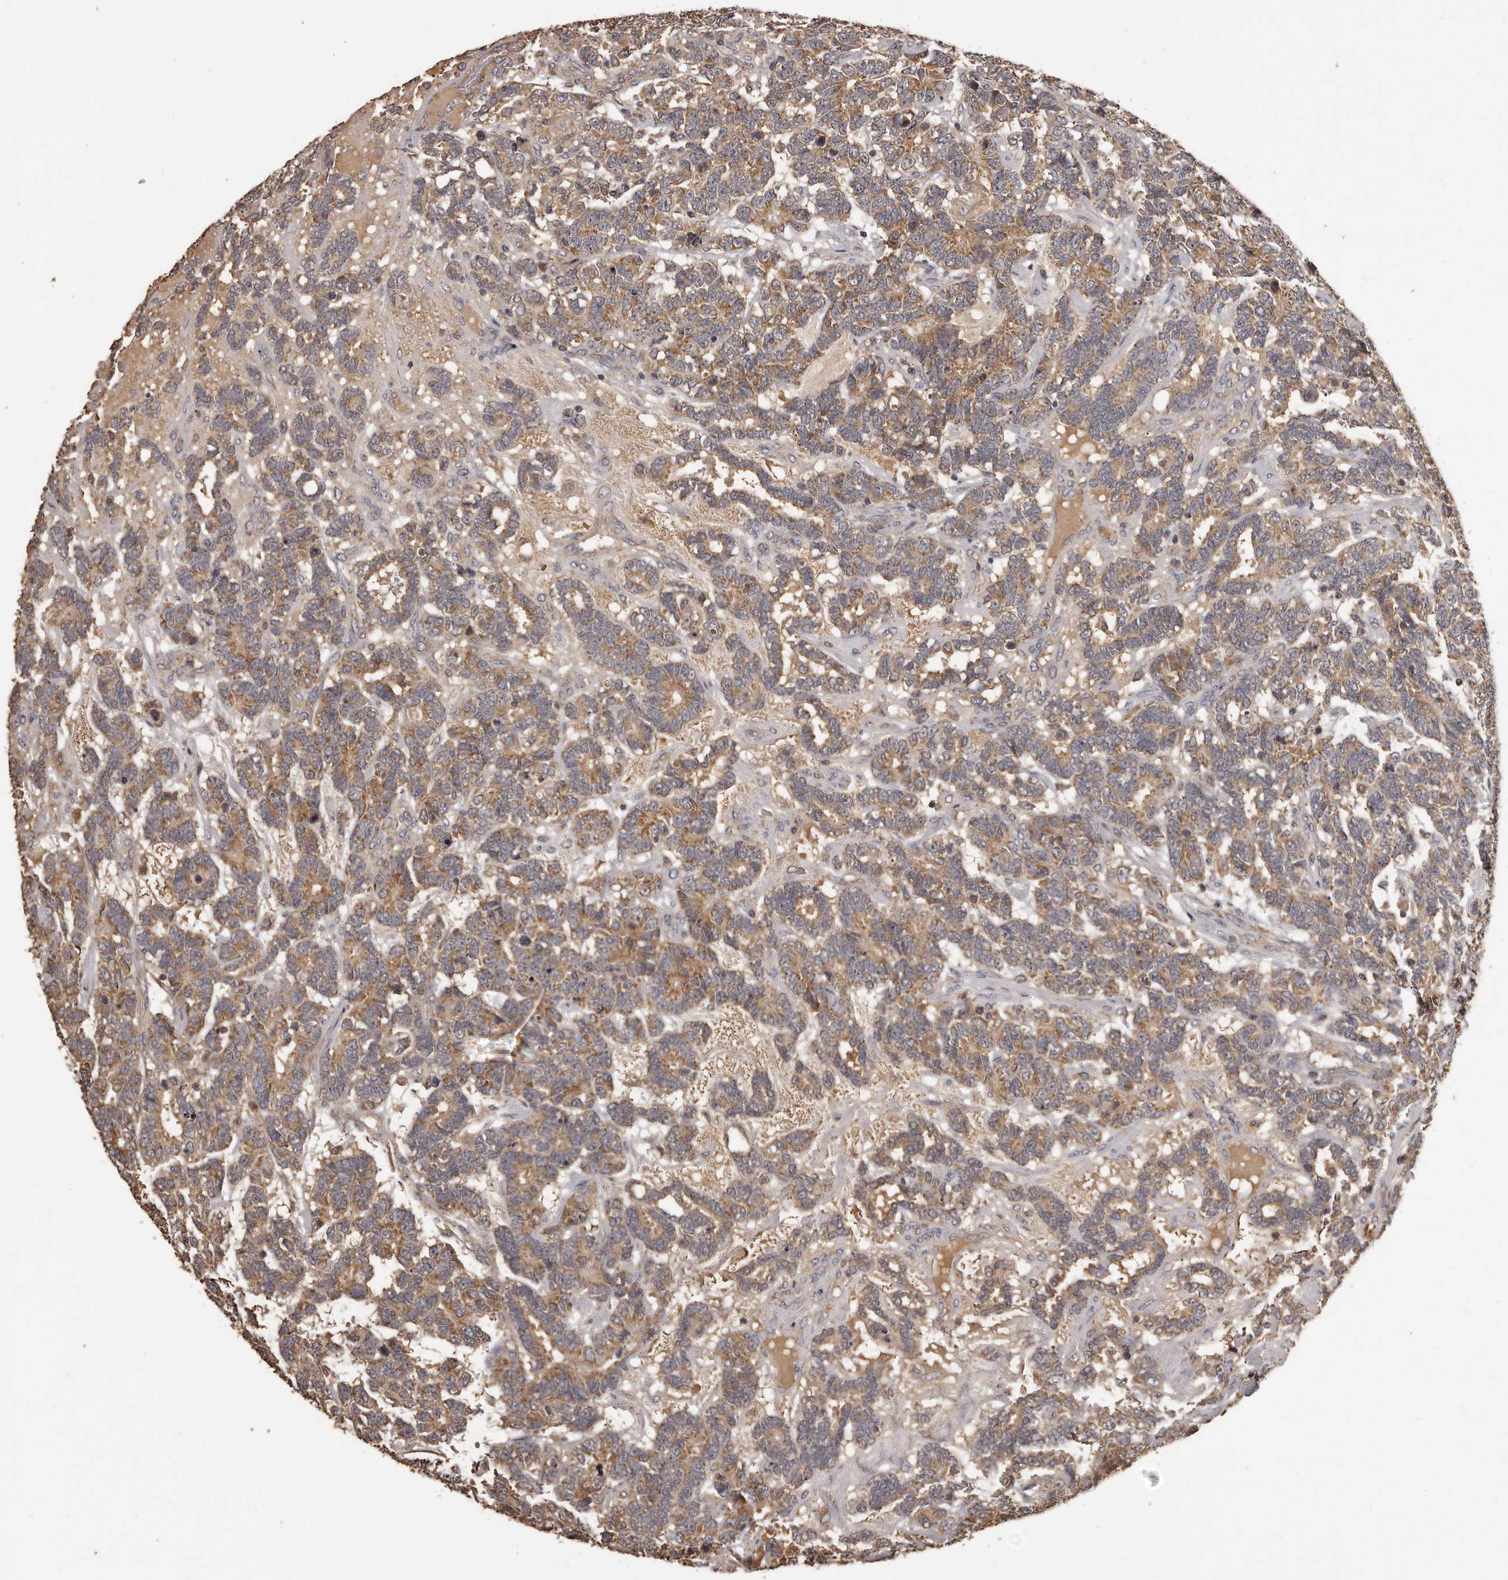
{"staining": {"intensity": "moderate", "quantity": ">75%", "location": "cytoplasmic/membranous"}, "tissue": "testis cancer", "cell_type": "Tumor cells", "image_type": "cancer", "snomed": [{"axis": "morphology", "description": "Carcinoma, Embryonal, NOS"}, {"axis": "topography", "description": "Testis"}], "caption": "Embryonal carcinoma (testis) stained for a protein (brown) reveals moderate cytoplasmic/membranous positive staining in approximately >75% of tumor cells.", "gene": "MGAT5", "patient": {"sex": "male", "age": 26}}